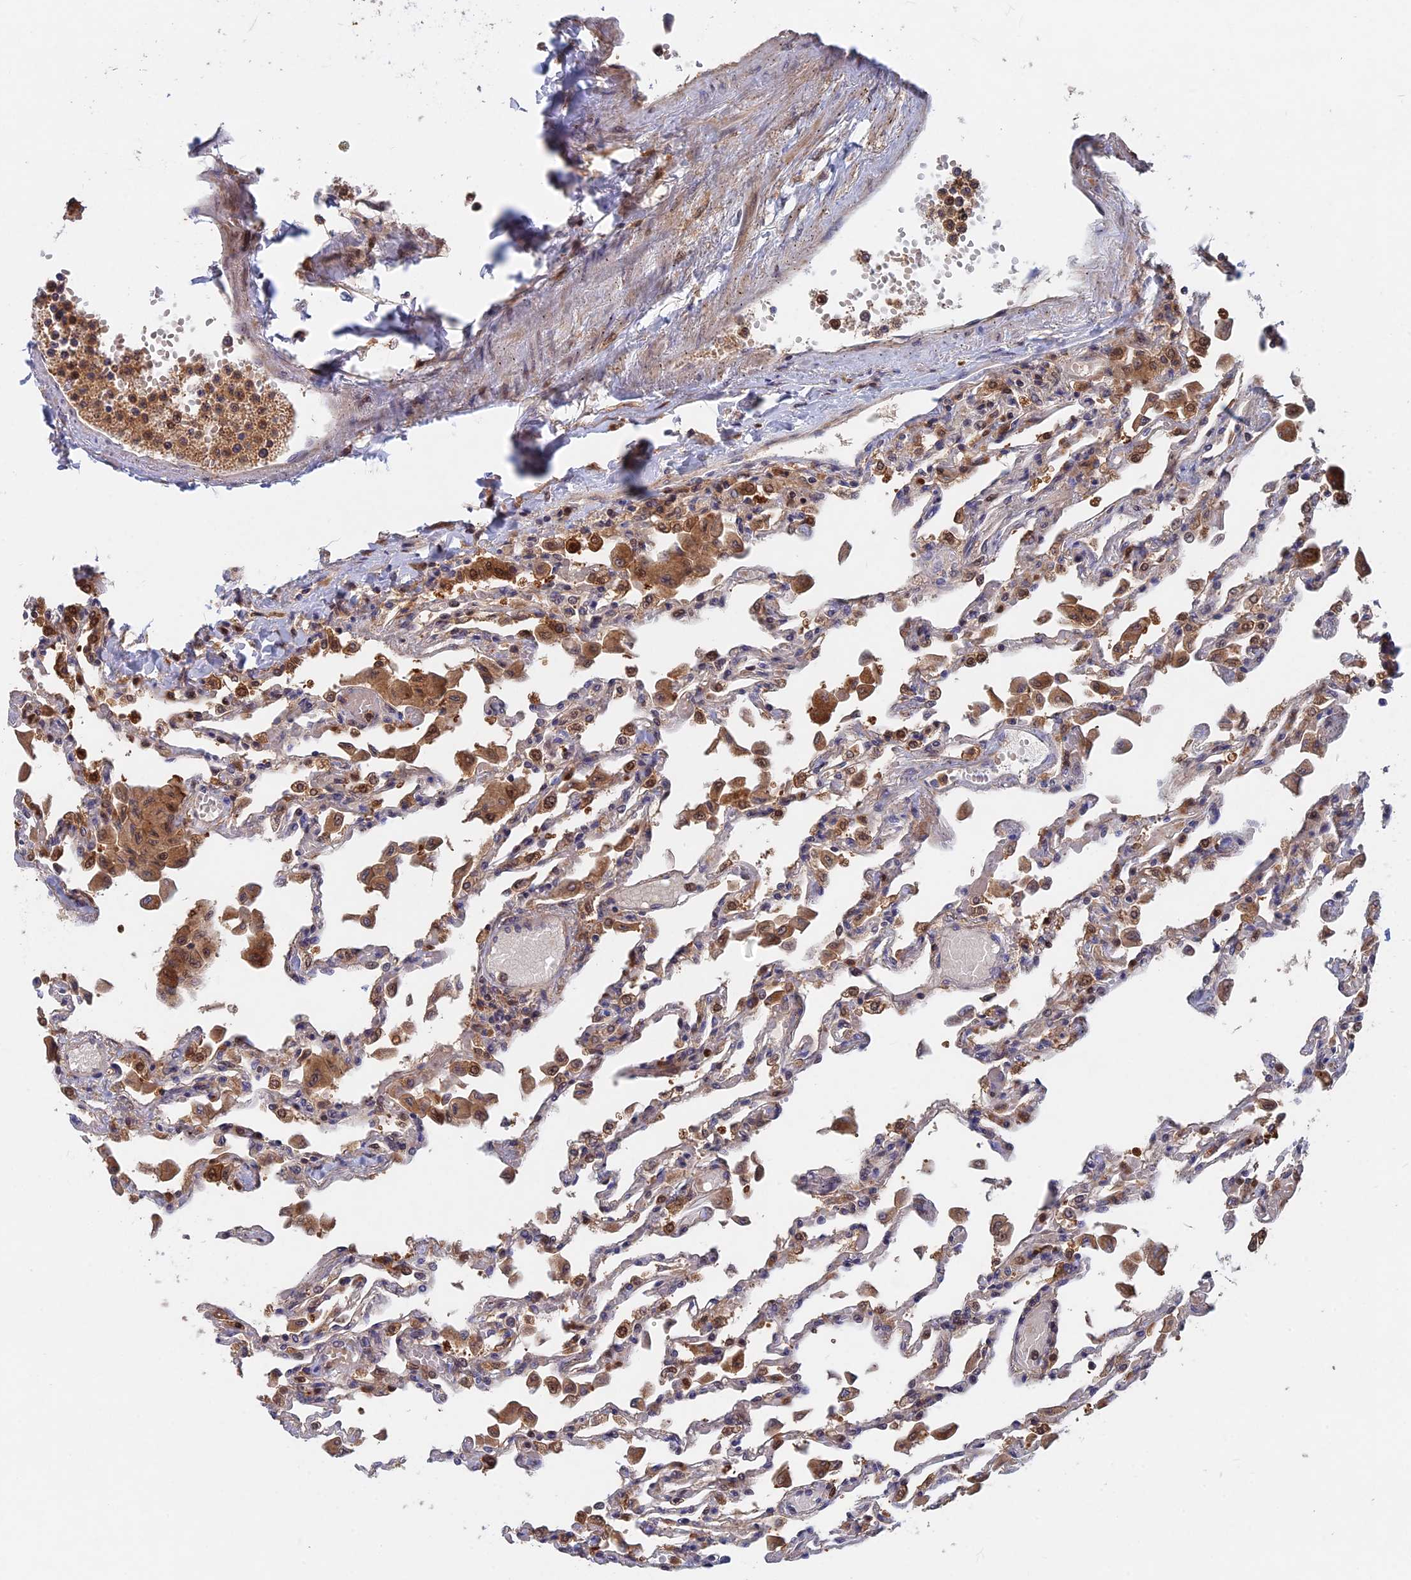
{"staining": {"intensity": "moderate", "quantity": "<25%", "location": "cytoplasmic/membranous"}, "tissue": "lung", "cell_type": "Alveolar cells", "image_type": "normal", "snomed": [{"axis": "morphology", "description": "Normal tissue, NOS"}, {"axis": "topography", "description": "Bronchus"}, {"axis": "topography", "description": "Lung"}], "caption": "Normal lung displays moderate cytoplasmic/membranous positivity in approximately <25% of alveolar cells, visualized by immunohistochemistry.", "gene": "BLVRA", "patient": {"sex": "female", "age": 49}}